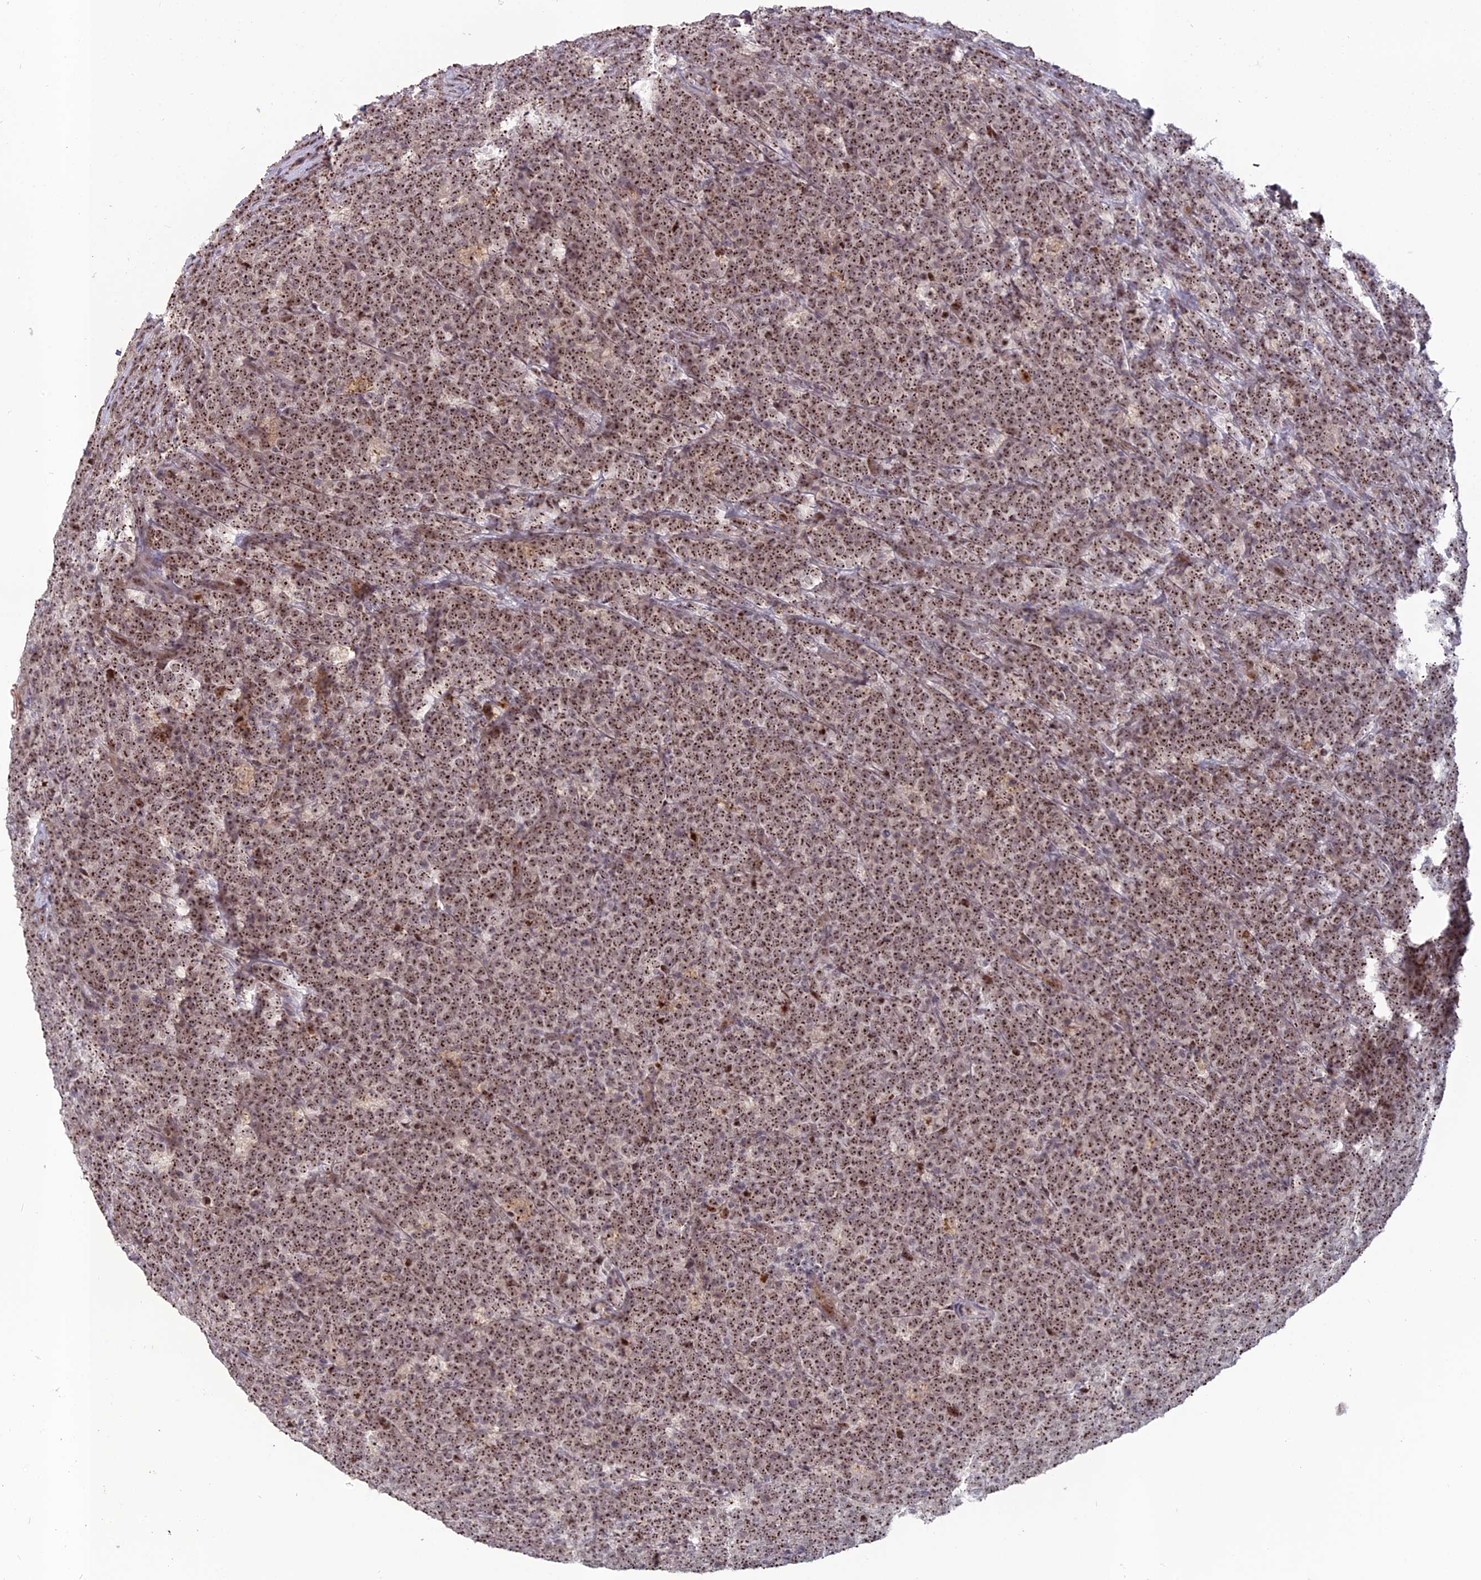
{"staining": {"intensity": "strong", "quantity": ">75%", "location": "nuclear"}, "tissue": "lymphoma", "cell_type": "Tumor cells", "image_type": "cancer", "snomed": [{"axis": "morphology", "description": "Malignant lymphoma, non-Hodgkin's type, High grade"}, {"axis": "topography", "description": "Small intestine"}], "caption": "Immunohistochemistry of human lymphoma exhibits high levels of strong nuclear expression in about >75% of tumor cells. (DAB (3,3'-diaminobenzidine) IHC with brightfield microscopy, high magnification).", "gene": "FAM131A", "patient": {"sex": "male", "age": 8}}